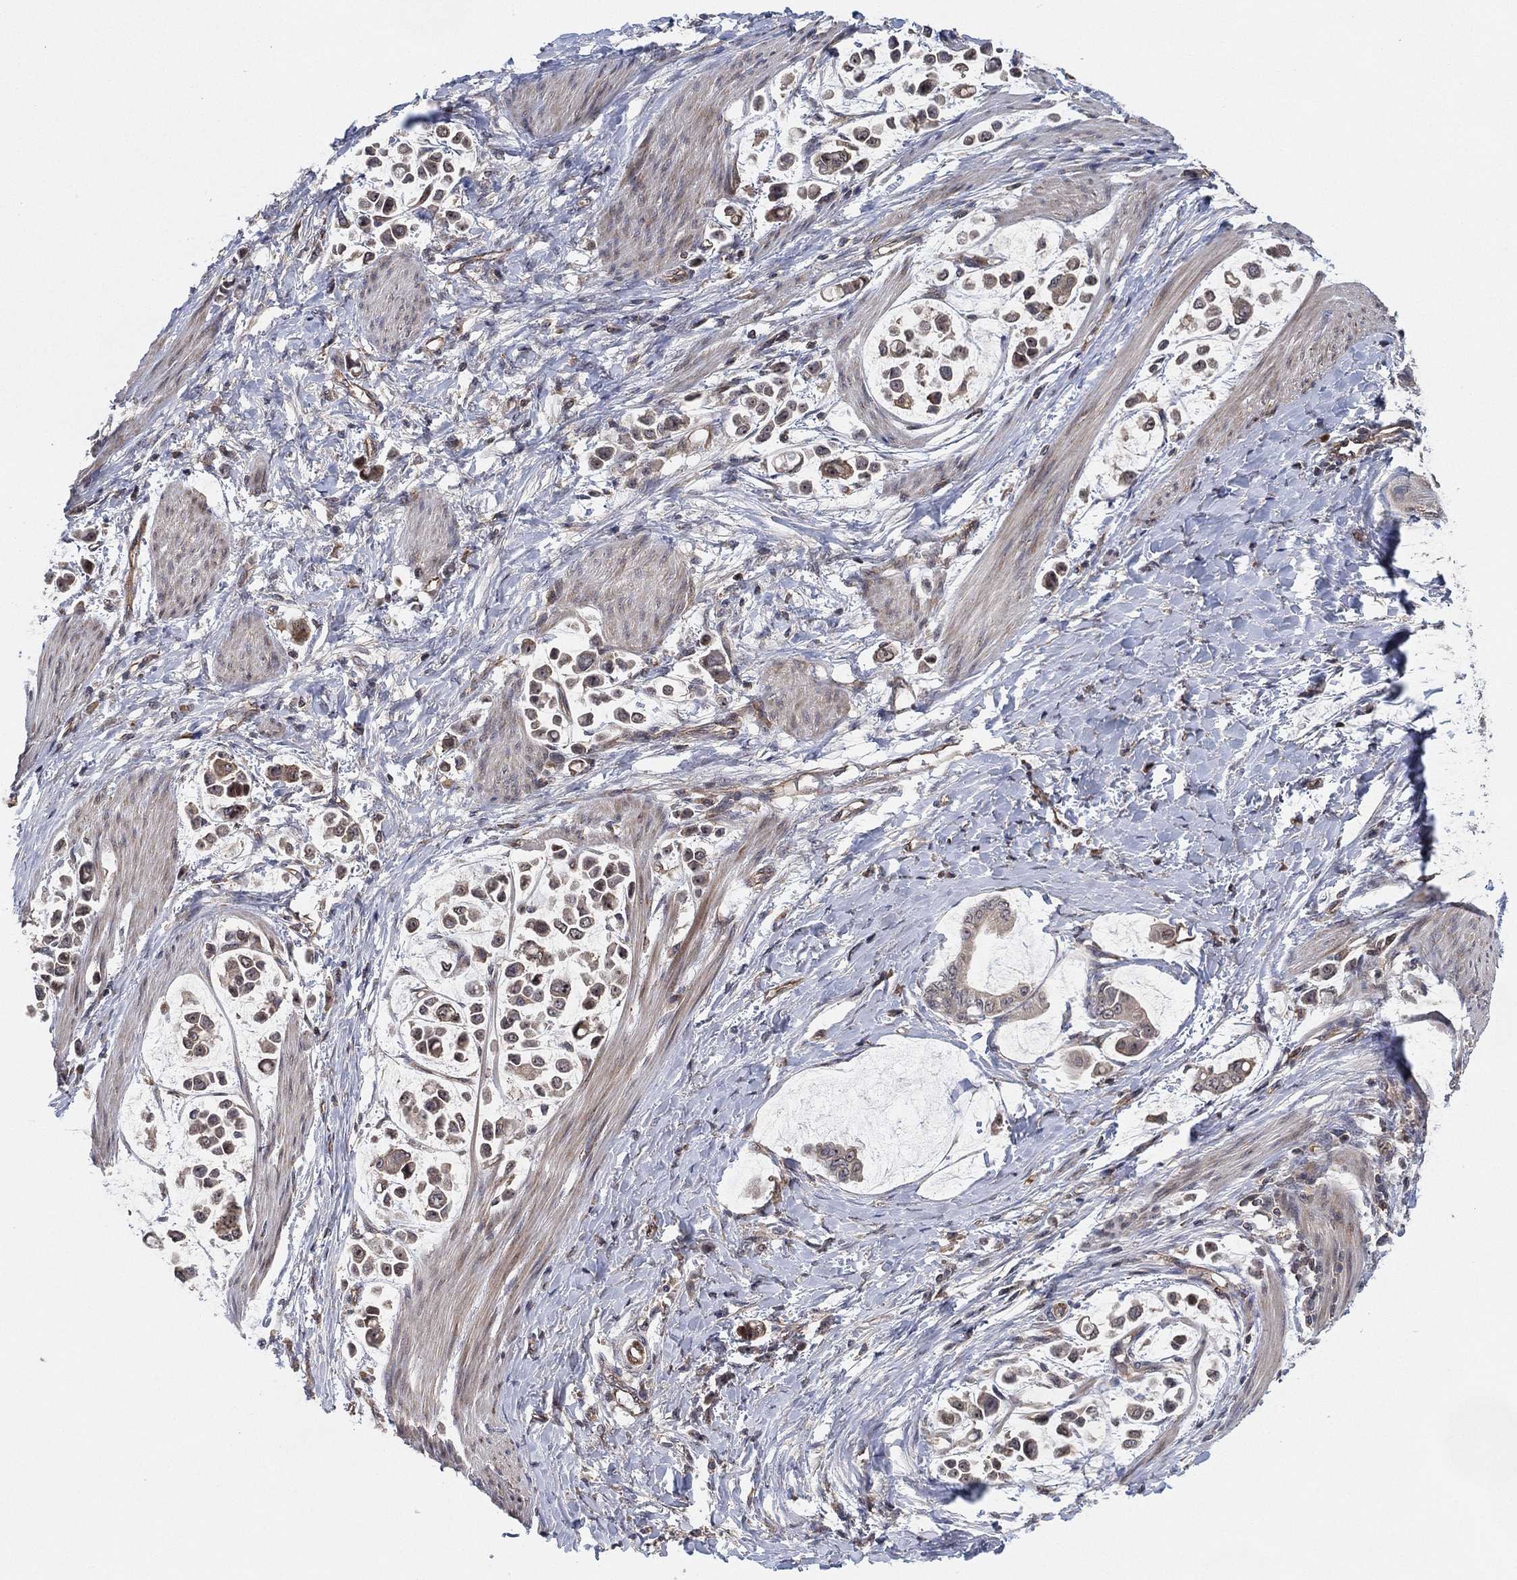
{"staining": {"intensity": "negative", "quantity": "none", "location": "none"}, "tissue": "stomach cancer", "cell_type": "Tumor cells", "image_type": "cancer", "snomed": [{"axis": "morphology", "description": "Adenocarcinoma, NOS"}, {"axis": "topography", "description": "Stomach"}], "caption": "Tumor cells show no significant staining in stomach cancer. (DAB (3,3'-diaminobenzidine) immunohistochemistry visualized using brightfield microscopy, high magnification).", "gene": "TMCO1", "patient": {"sex": "male", "age": 82}}